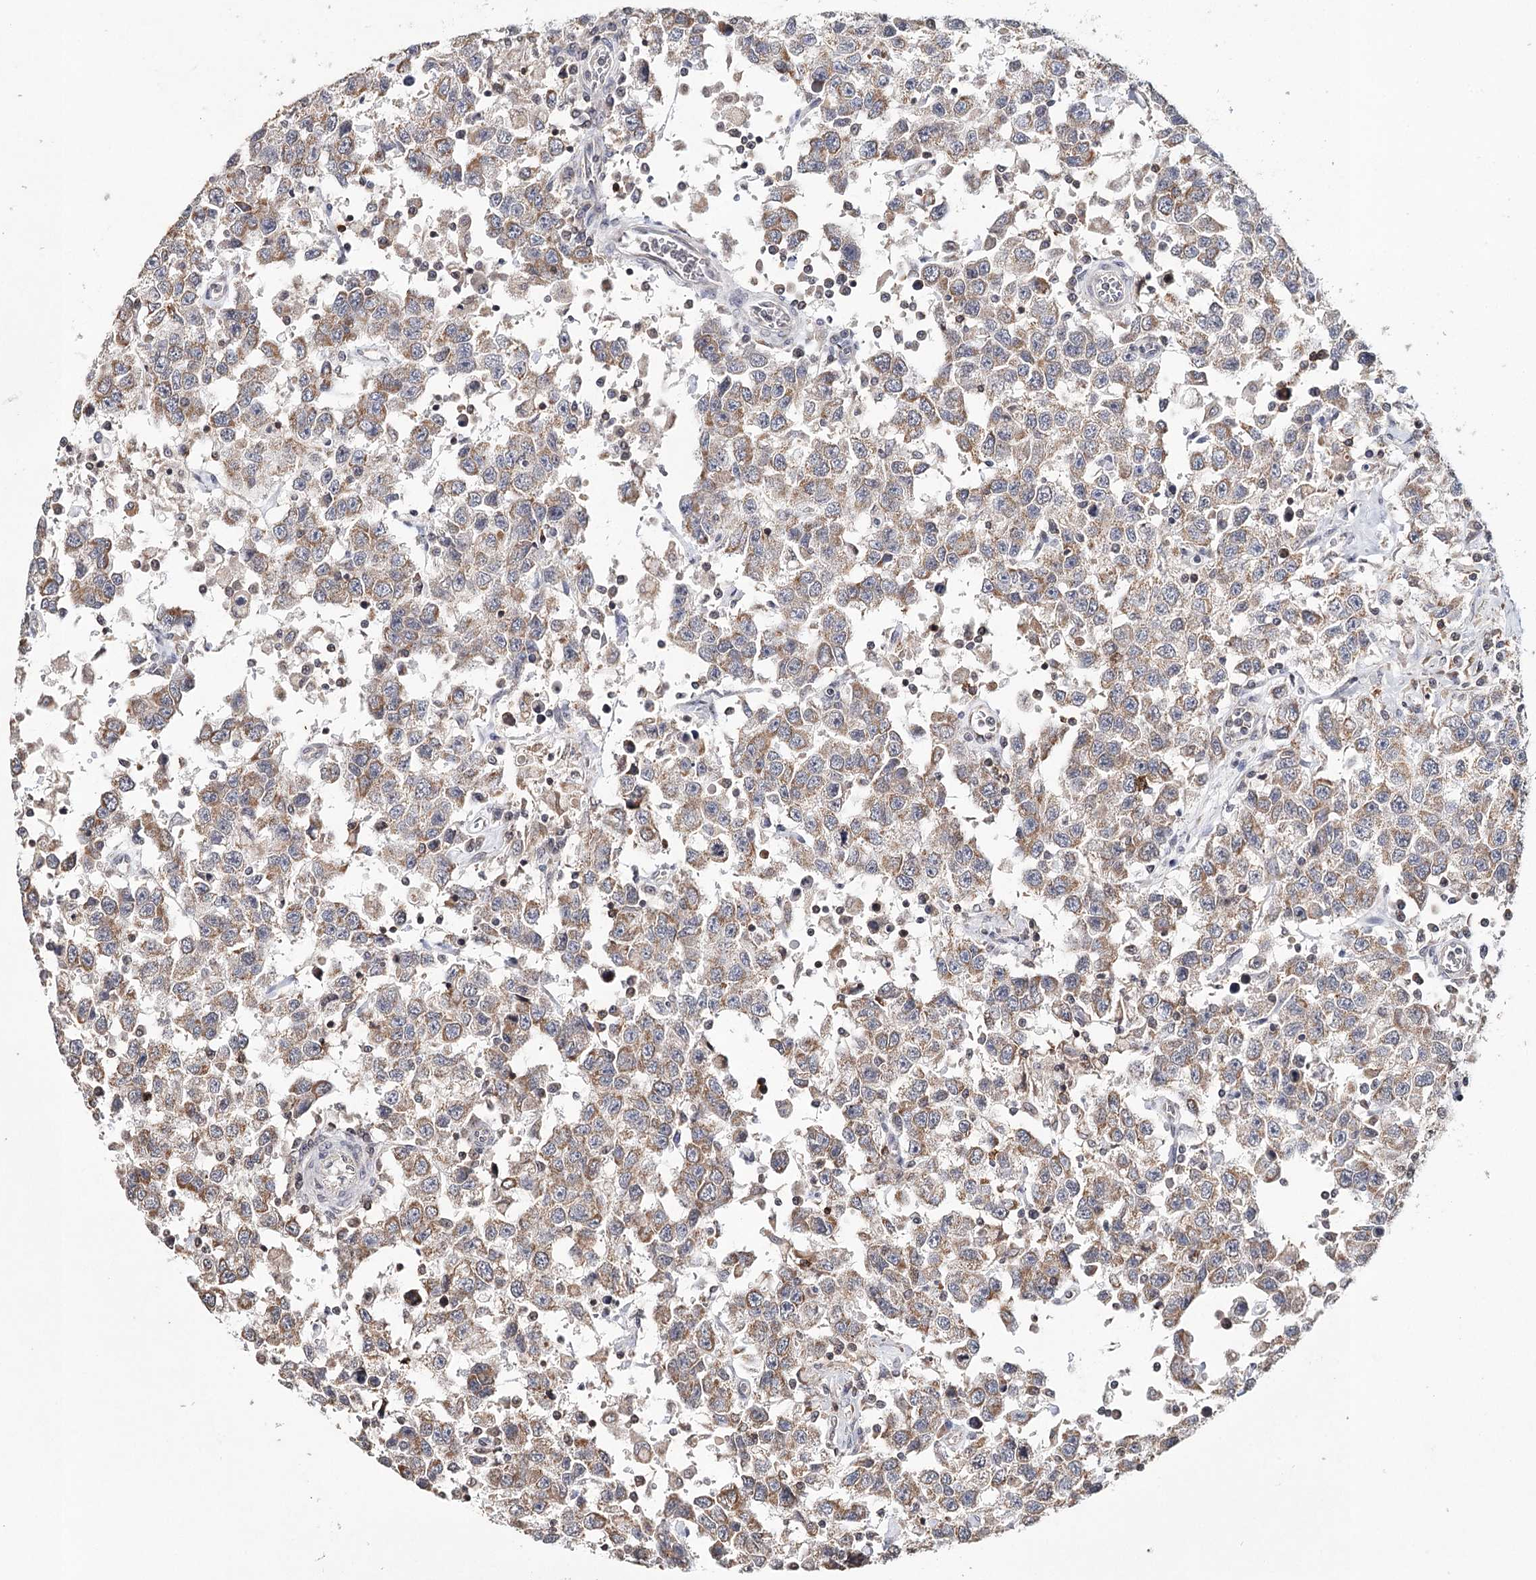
{"staining": {"intensity": "moderate", "quantity": ">75%", "location": "cytoplasmic/membranous"}, "tissue": "testis cancer", "cell_type": "Tumor cells", "image_type": "cancer", "snomed": [{"axis": "morphology", "description": "Seminoma, NOS"}, {"axis": "topography", "description": "Testis"}], "caption": "The immunohistochemical stain highlights moderate cytoplasmic/membranous staining in tumor cells of testis cancer tissue.", "gene": "ICOS", "patient": {"sex": "male", "age": 41}}